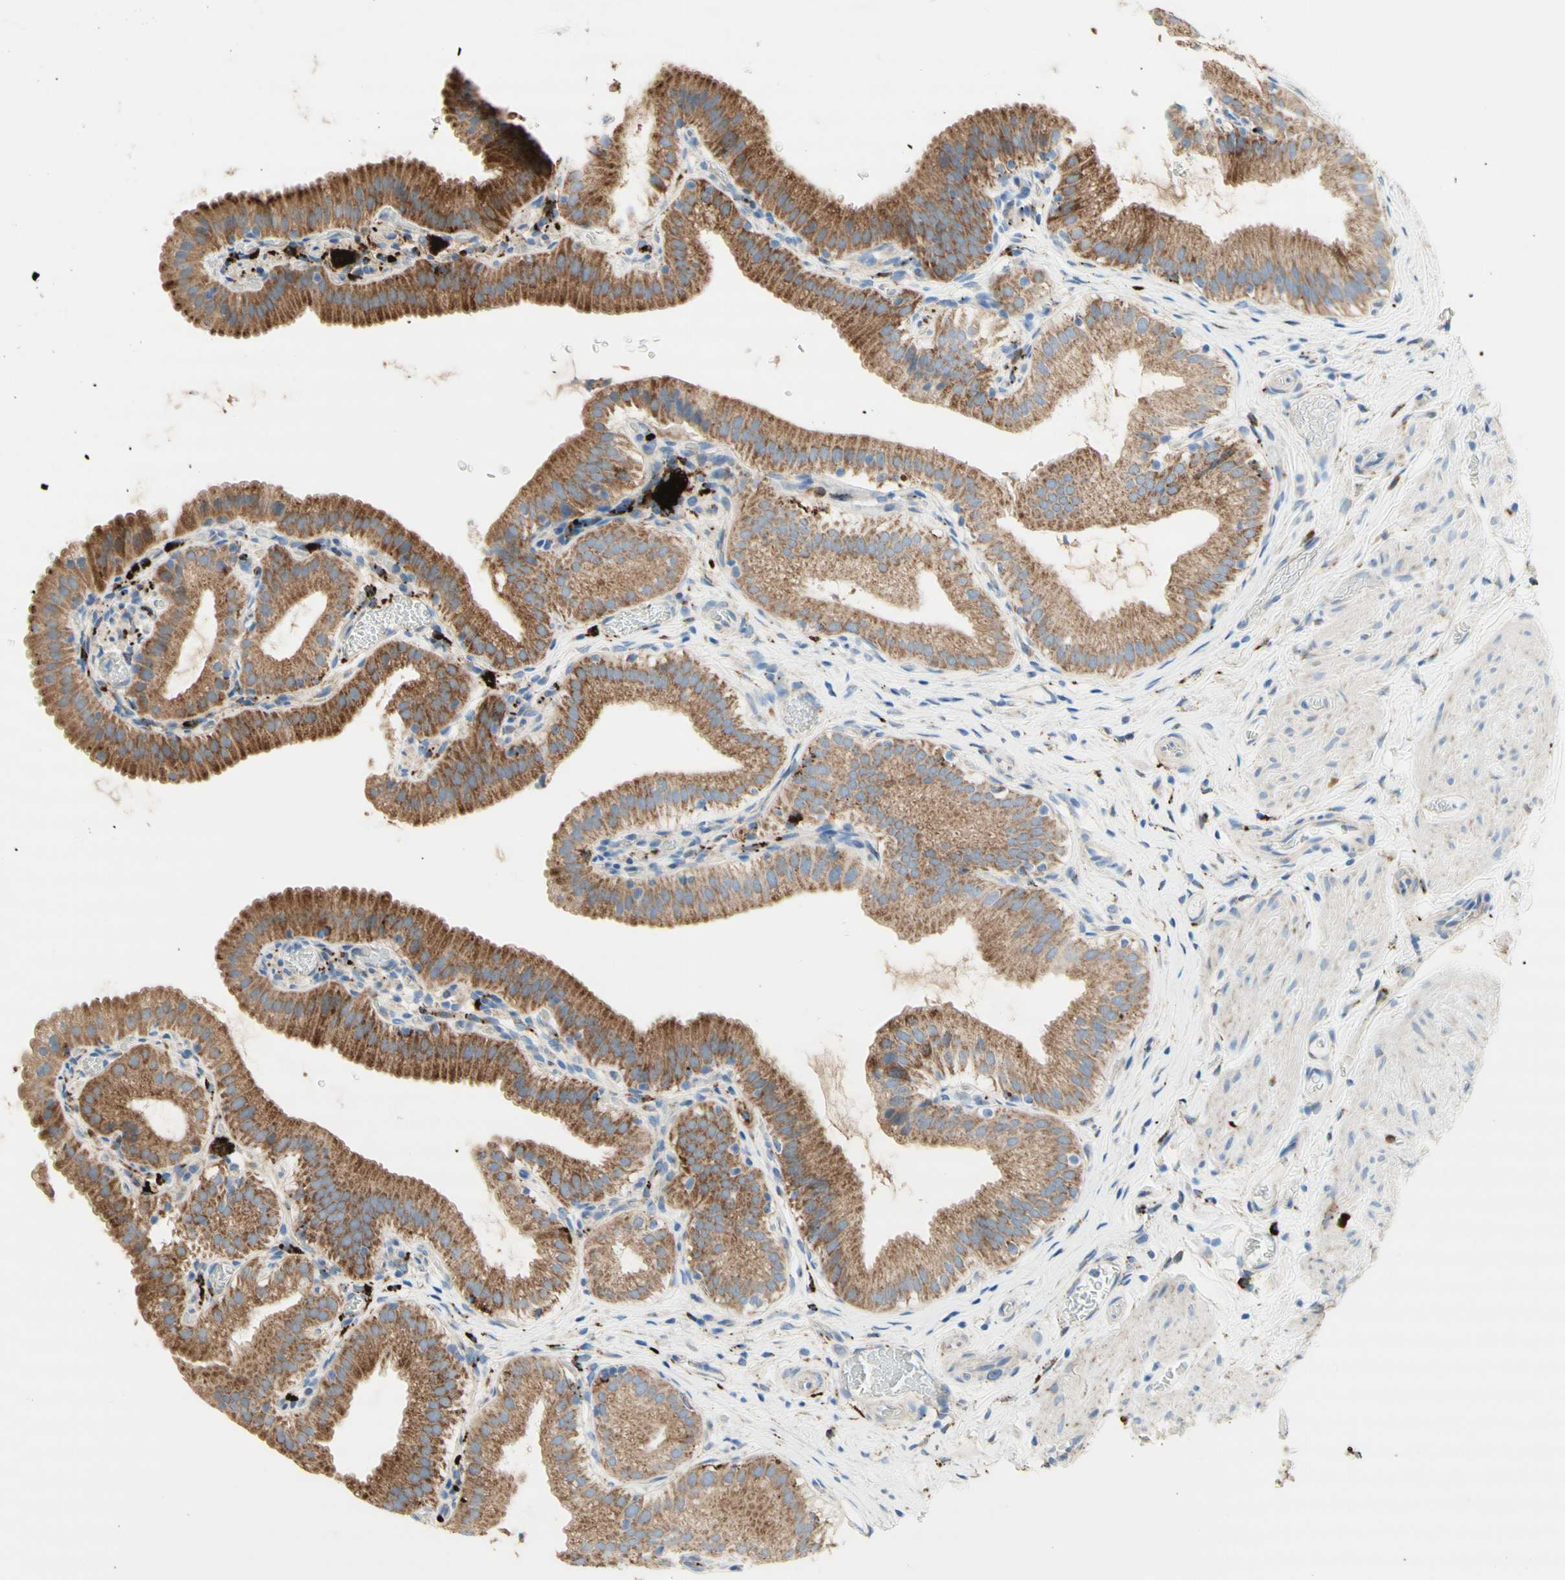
{"staining": {"intensity": "strong", "quantity": ">75%", "location": "cytoplasmic/membranous"}, "tissue": "gallbladder", "cell_type": "Glandular cells", "image_type": "normal", "snomed": [{"axis": "morphology", "description": "Normal tissue, NOS"}, {"axis": "topography", "description": "Gallbladder"}], "caption": "The micrograph shows staining of normal gallbladder, revealing strong cytoplasmic/membranous protein staining (brown color) within glandular cells.", "gene": "URB2", "patient": {"sex": "male", "age": 54}}